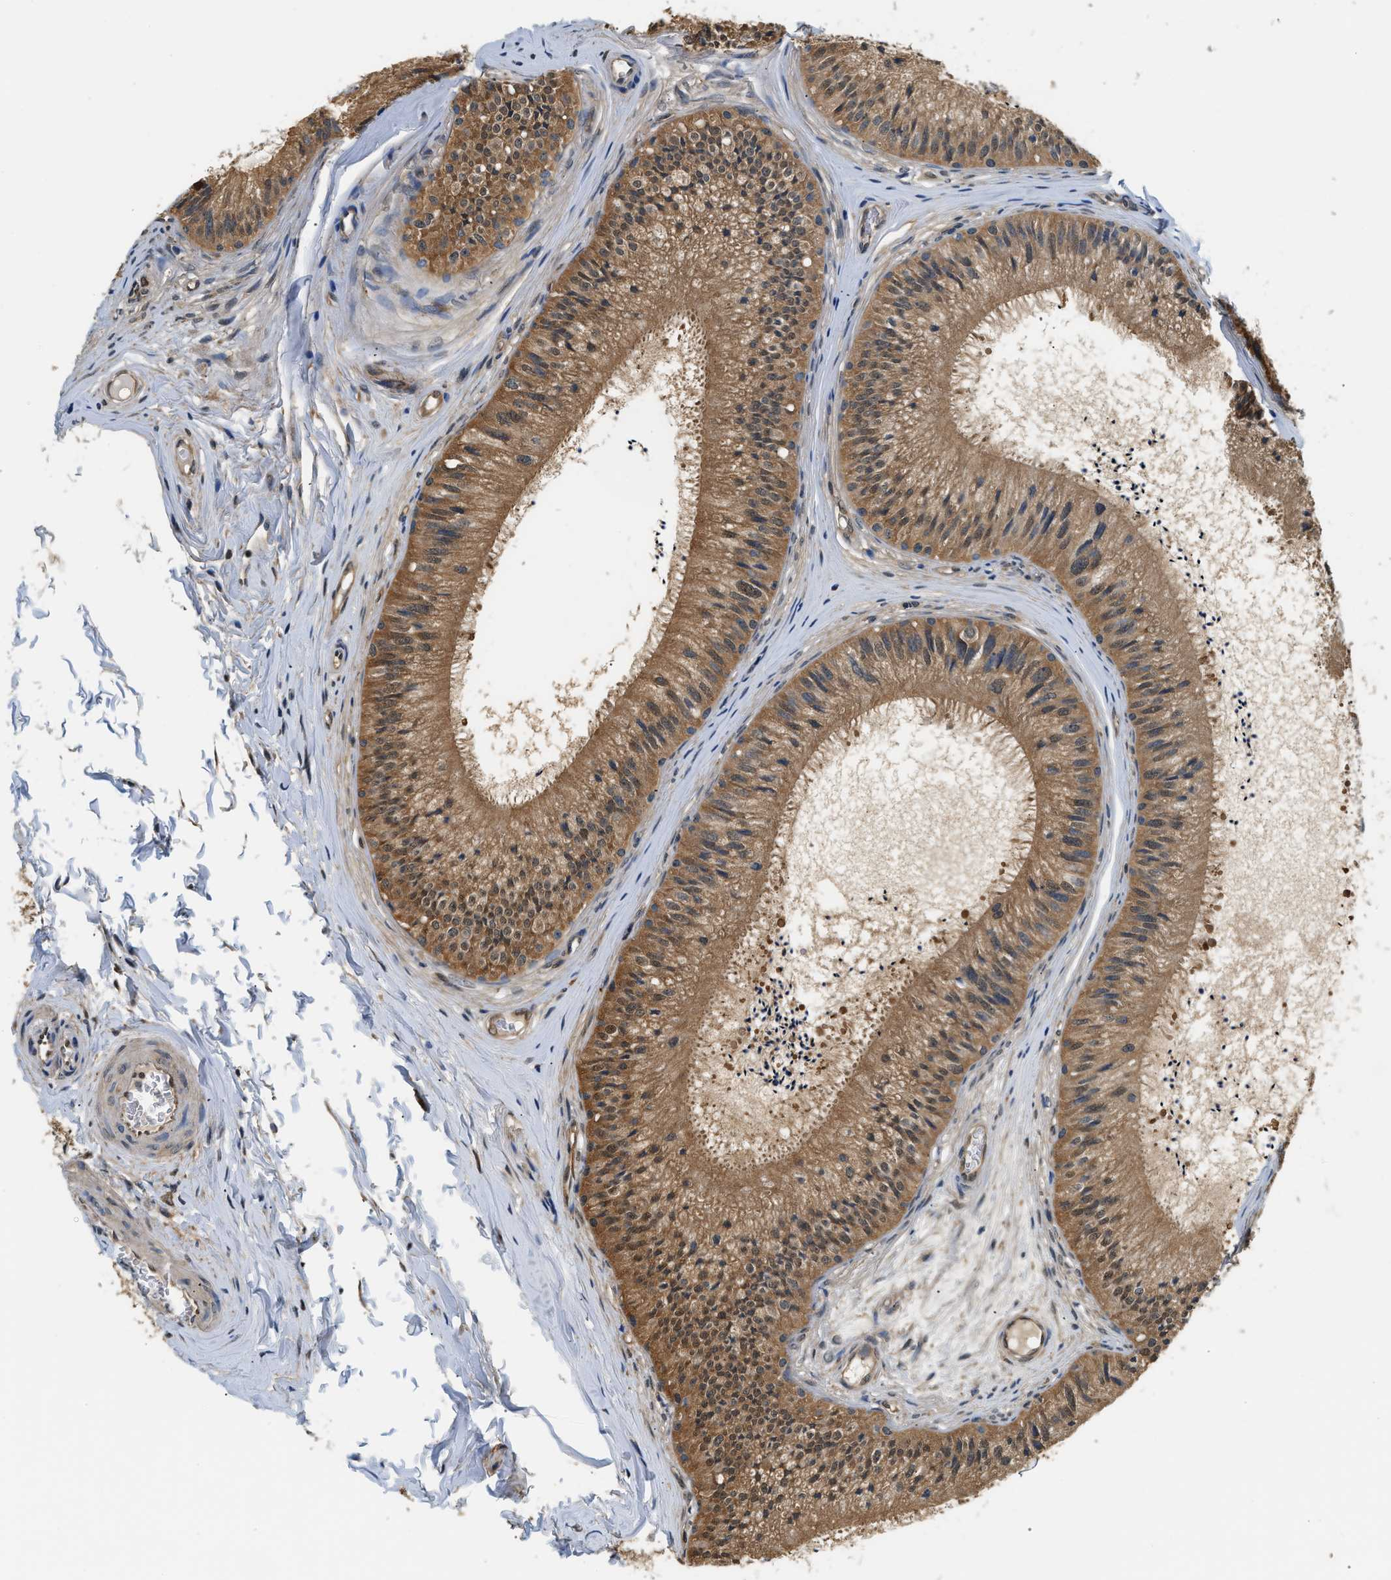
{"staining": {"intensity": "moderate", "quantity": ">75%", "location": "cytoplasmic/membranous"}, "tissue": "epididymis", "cell_type": "Glandular cells", "image_type": "normal", "snomed": [{"axis": "morphology", "description": "Normal tissue, NOS"}, {"axis": "topography", "description": "Epididymis"}], "caption": "Epididymis stained for a protein displays moderate cytoplasmic/membranous positivity in glandular cells. The staining is performed using DAB brown chromogen to label protein expression. The nuclei are counter-stained blue using hematoxylin.", "gene": "BCL7C", "patient": {"sex": "male", "age": 31}}